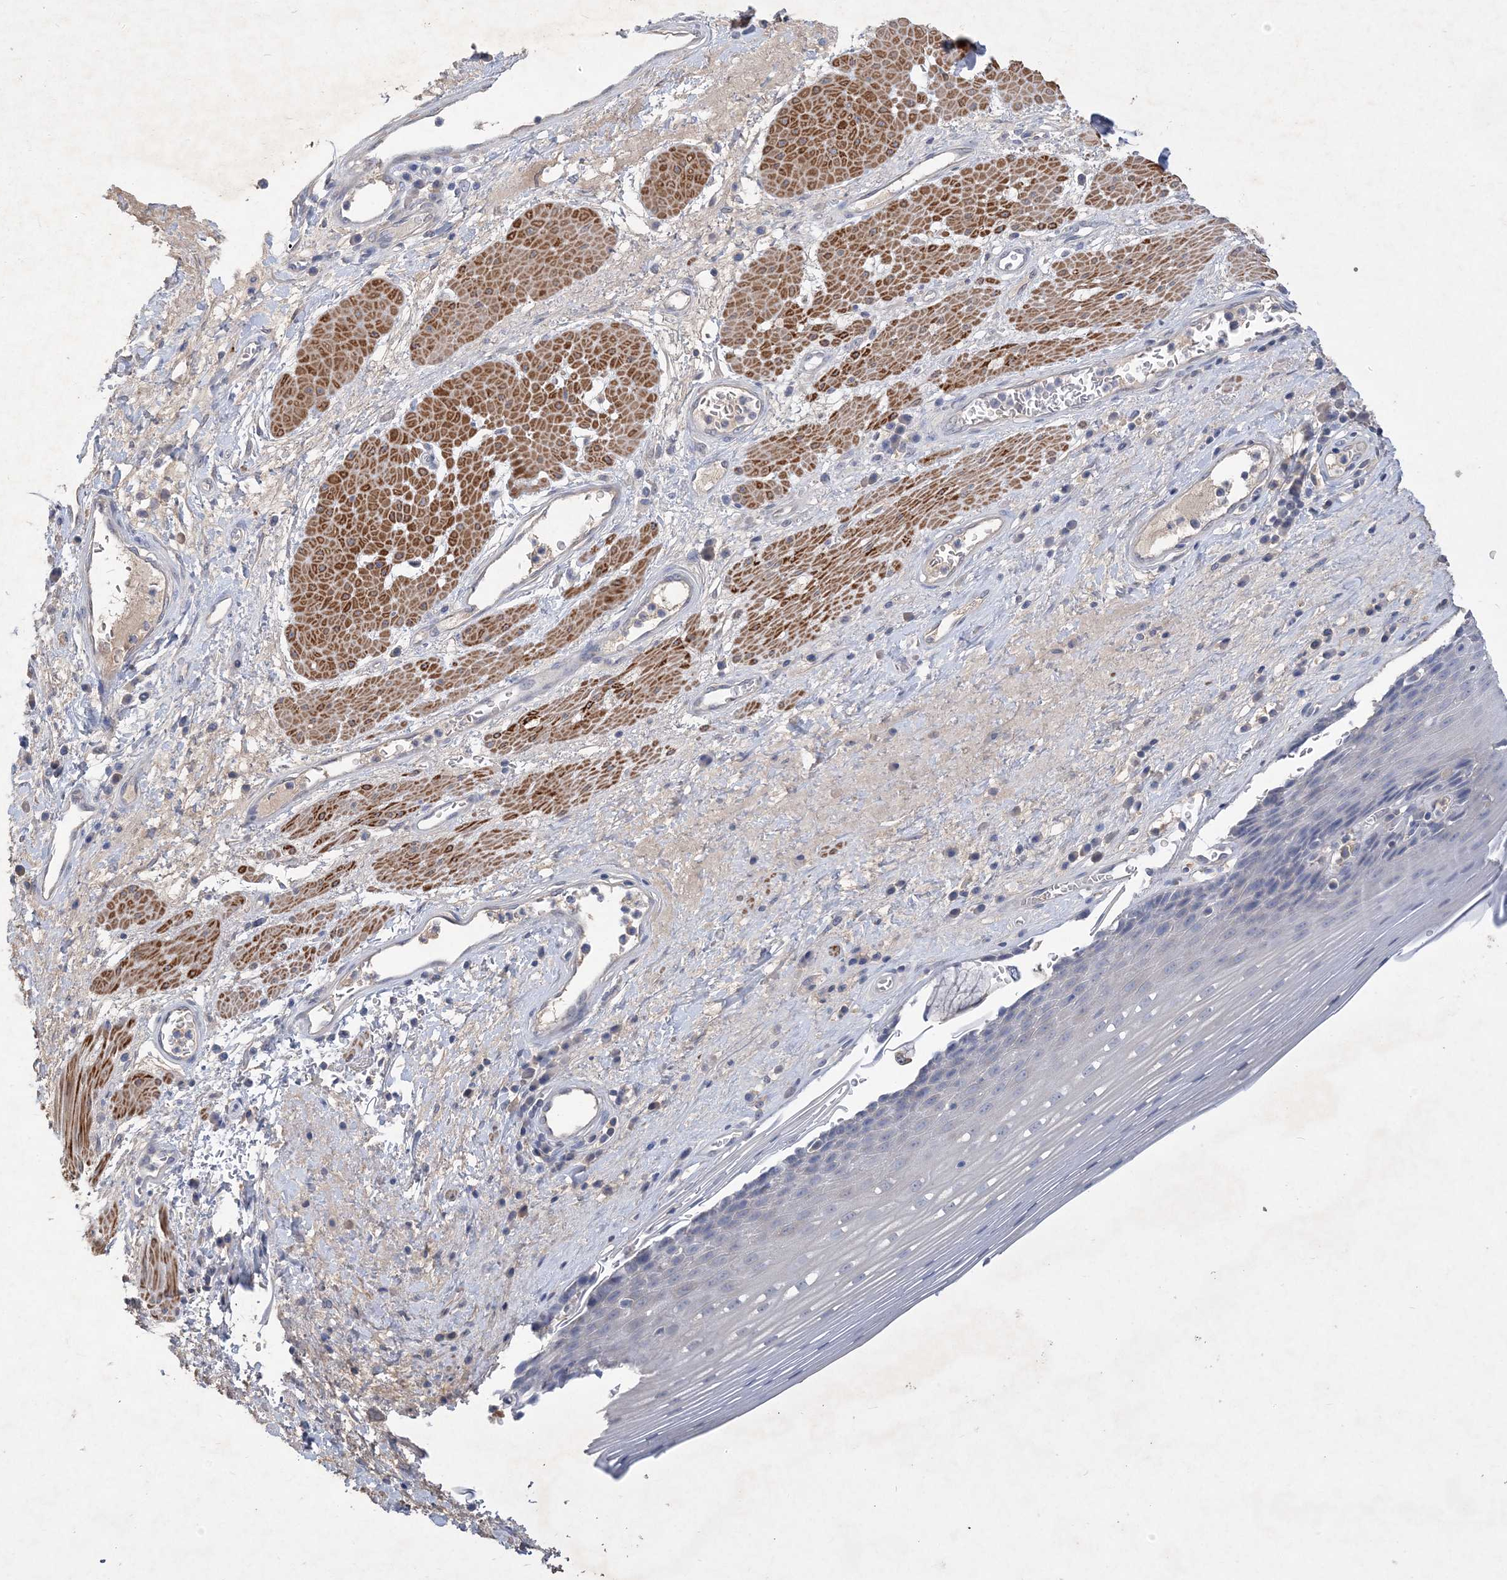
{"staining": {"intensity": "negative", "quantity": "none", "location": "none"}, "tissue": "esophagus", "cell_type": "Squamous epithelial cells", "image_type": "normal", "snomed": [{"axis": "morphology", "description": "Normal tissue, NOS"}, {"axis": "topography", "description": "Esophagus"}], "caption": "Protein analysis of unremarkable esophagus displays no significant expression in squamous epithelial cells. (DAB (3,3'-diaminobenzidine) IHC visualized using brightfield microscopy, high magnification).", "gene": "C11orf58", "patient": {"sex": "male", "age": 62}}